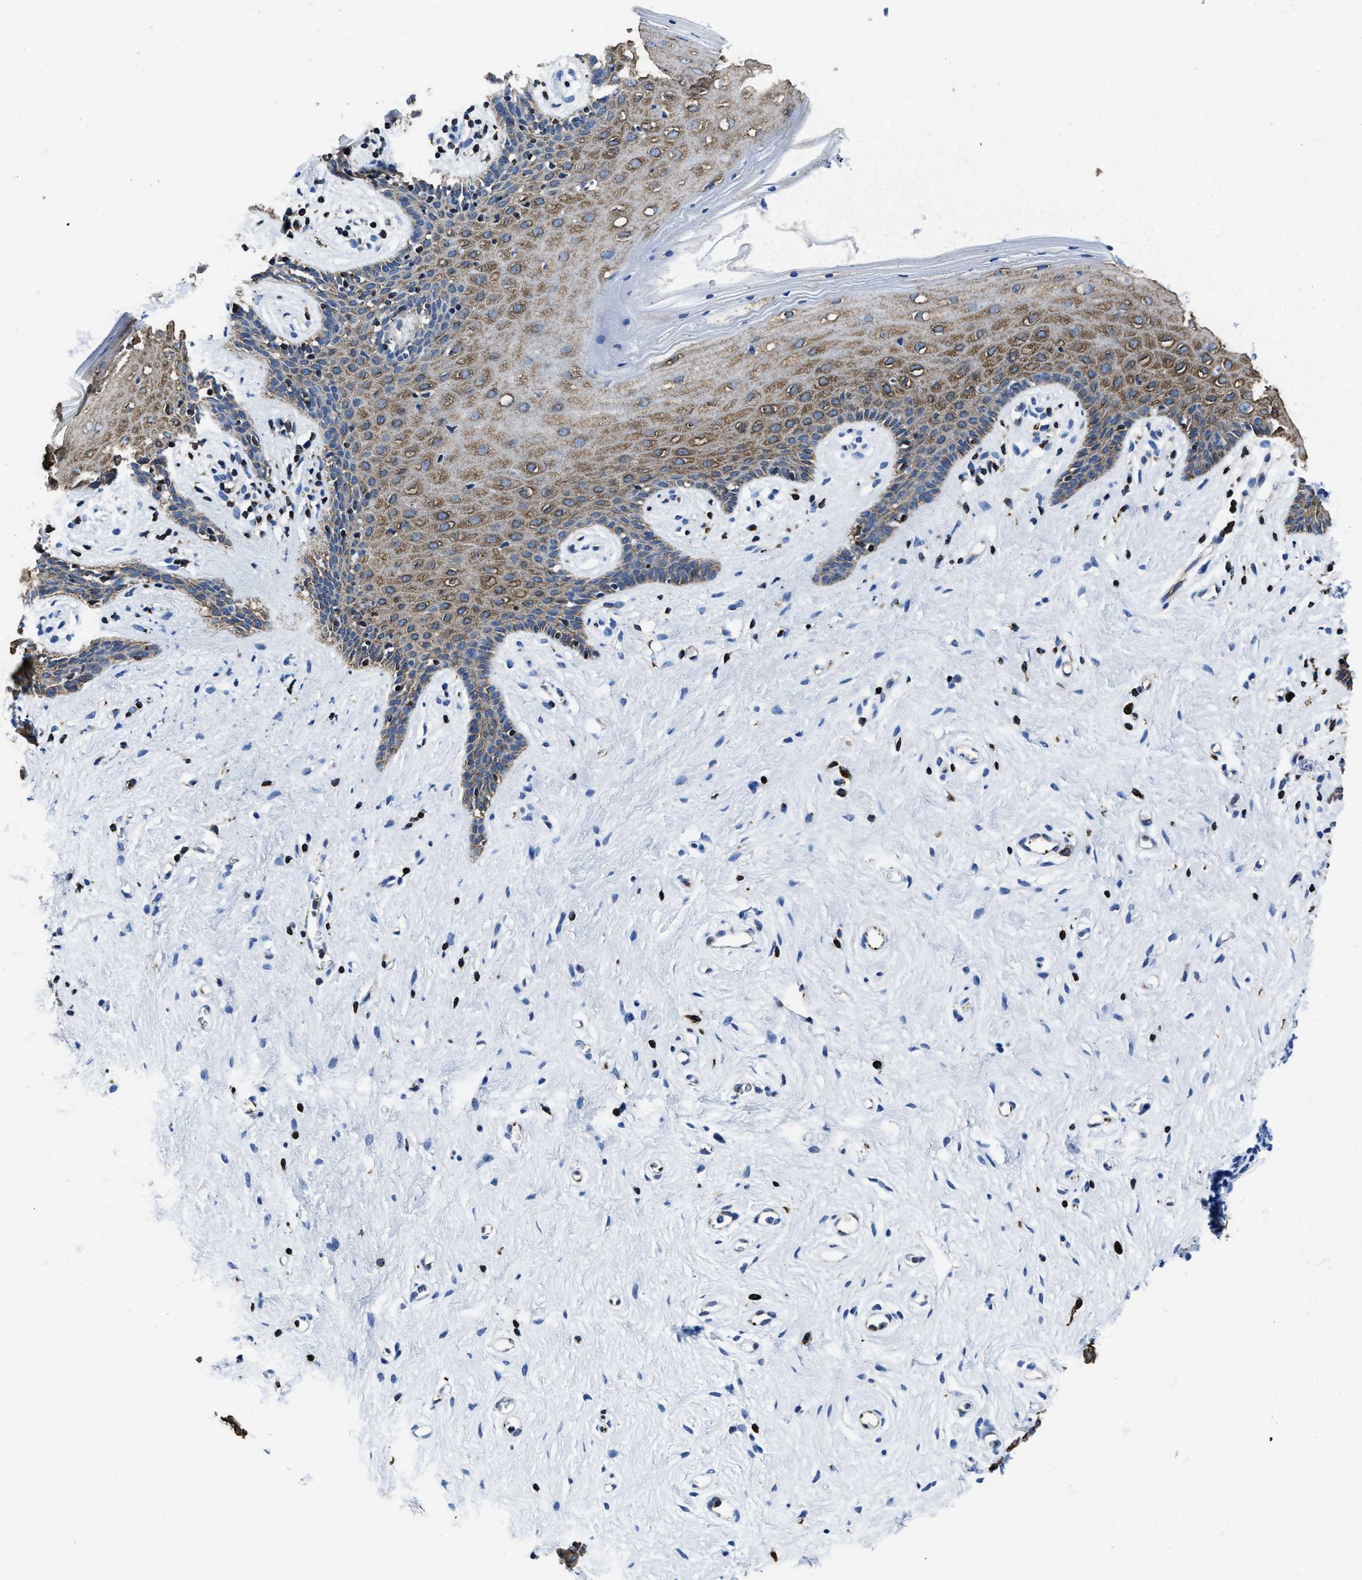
{"staining": {"intensity": "moderate", "quantity": ">75%", "location": "cytoplasmic/membranous"}, "tissue": "vagina", "cell_type": "Squamous epithelial cells", "image_type": "normal", "snomed": [{"axis": "morphology", "description": "Normal tissue, NOS"}, {"axis": "topography", "description": "Vagina"}], "caption": "Immunohistochemistry of unremarkable human vagina reveals medium levels of moderate cytoplasmic/membranous staining in about >75% of squamous epithelial cells.", "gene": "ITGA3", "patient": {"sex": "female", "age": 44}}